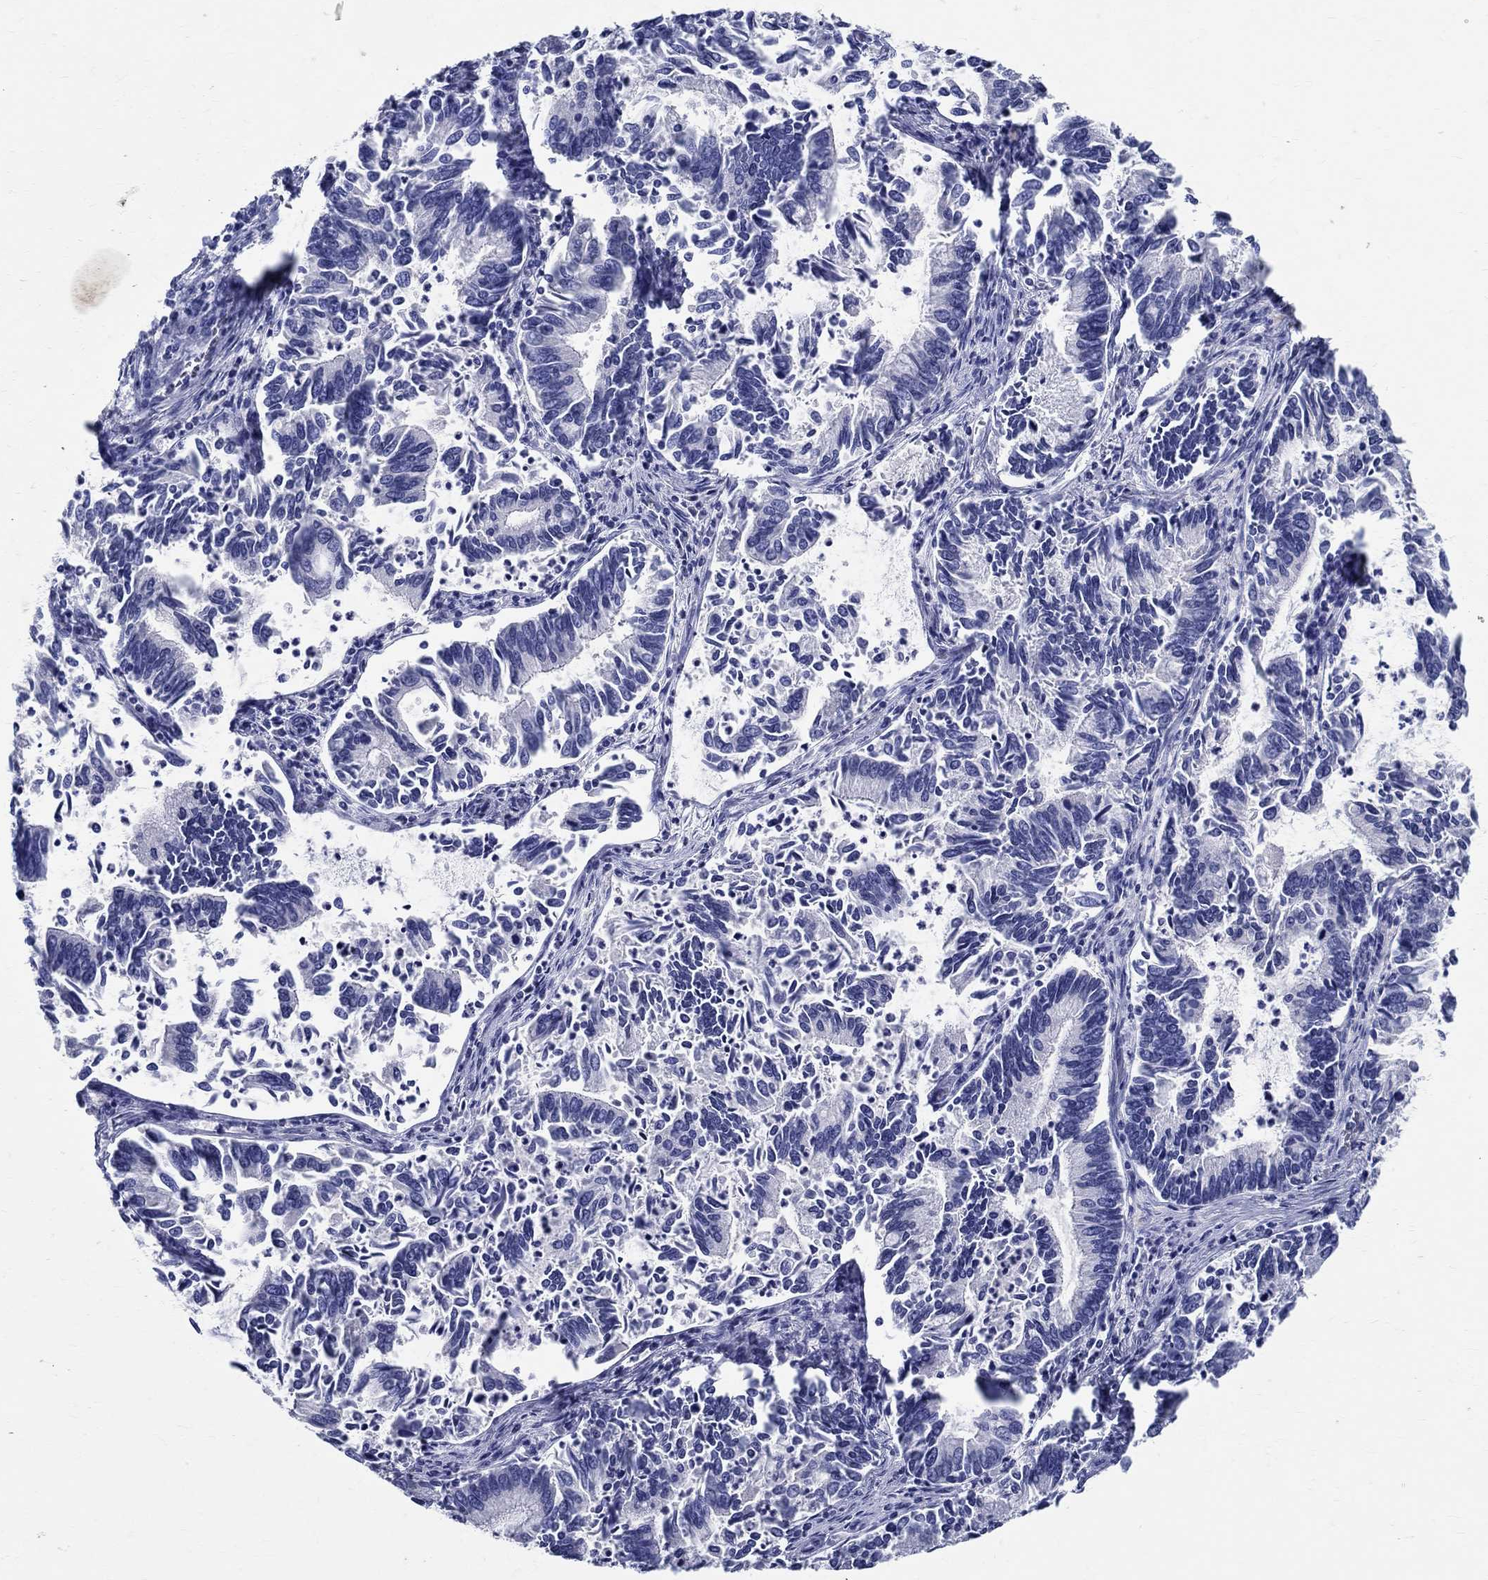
{"staining": {"intensity": "negative", "quantity": "none", "location": "none"}, "tissue": "cervical cancer", "cell_type": "Tumor cells", "image_type": "cancer", "snomed": [{"axis": "morphology", "description": "Adenocarcinoma, NOS"}, {"axis": "topography", "description": "Cervix"}], "caption": "Human adenocarcinoma (cervical) stained for a protein using immunohistochemistry shows no positivity in tumor cells.", "gene": "TSPAN16", "patient": {"sex": "female", "age": 42}}